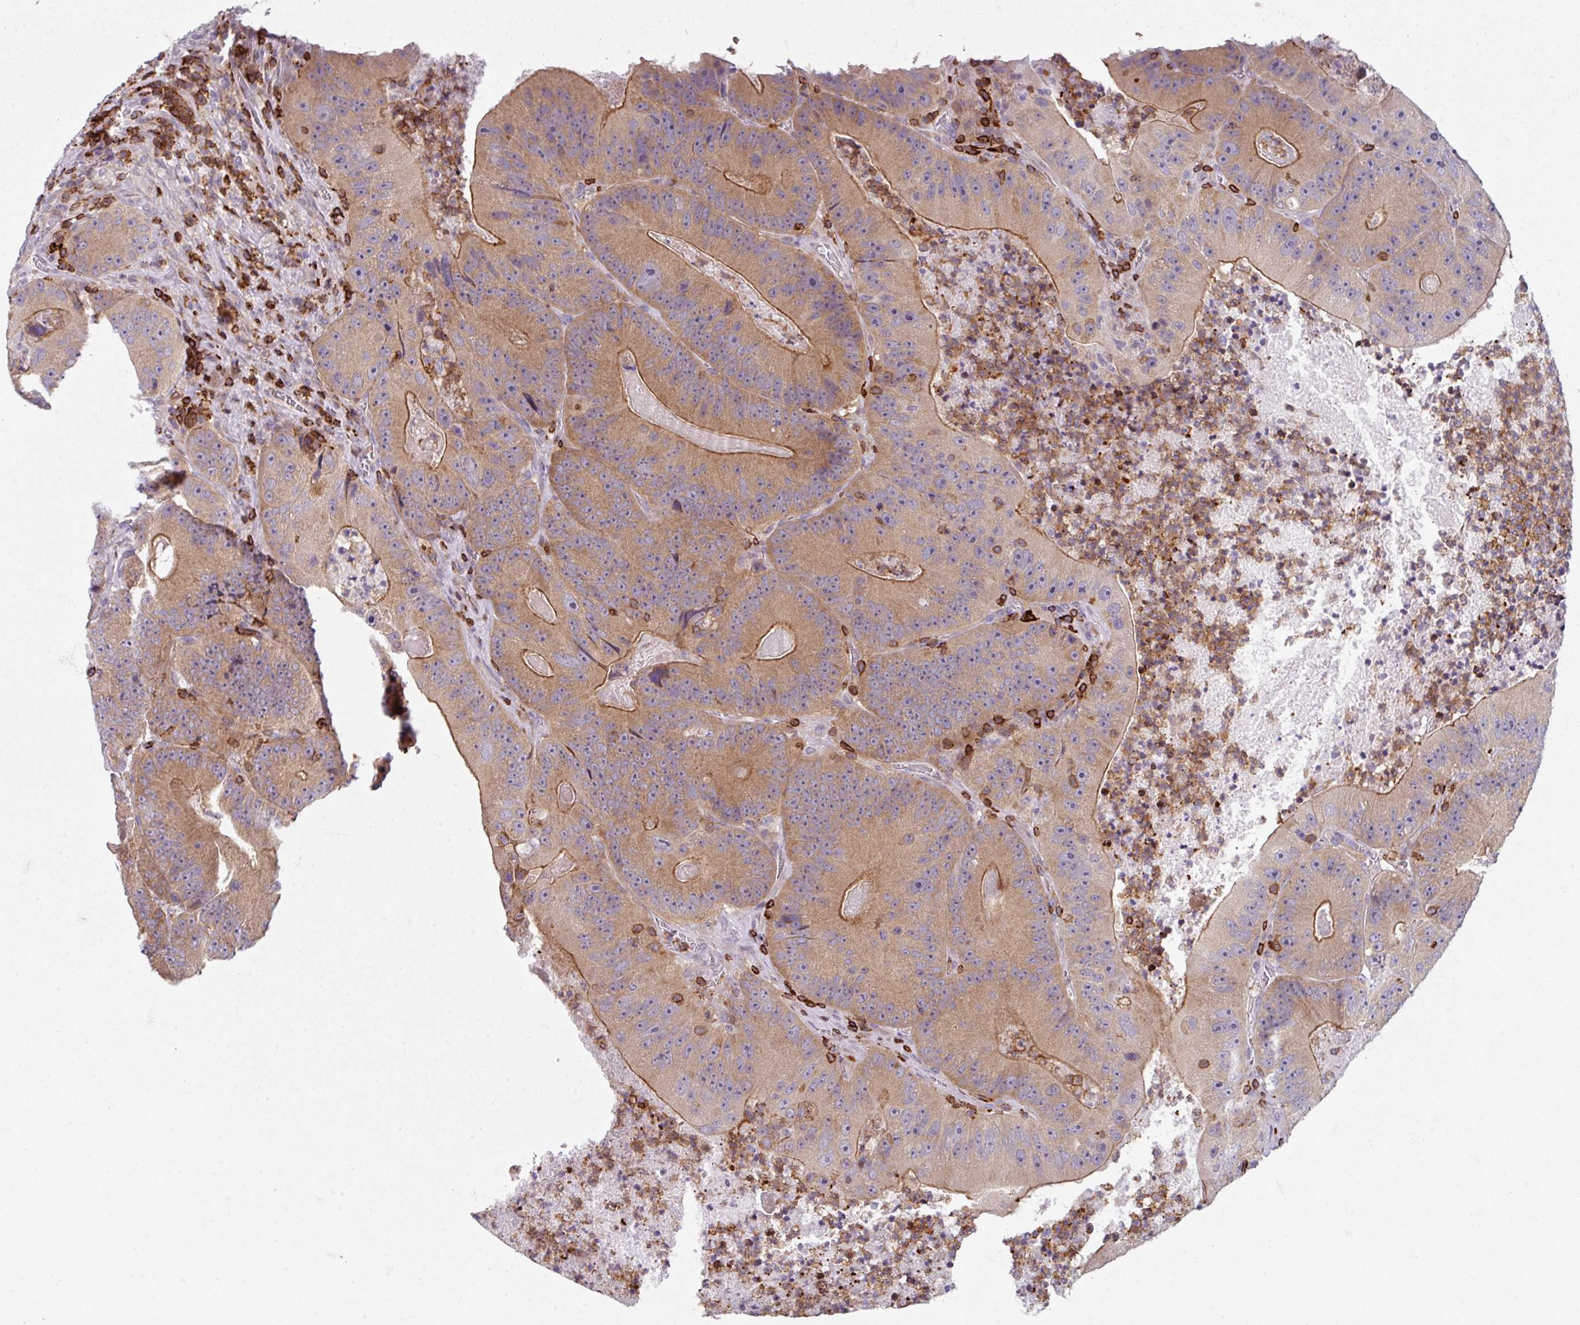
{"staining": {"intensity": "moderate", "quantity": ">75%", "location": "cytoplasmic/membranous"}, "tissue": "colorectal cancer", "cell_type": "Tumor cells", "image_type": "cancer", "snomed": [{"axis": "morphology", "description": "Adenocarcinoma, NOS"}, {"axis": "topography", "description": "Colon"}], "caption": "Immunohistochemistry (IHC) staining of colorectal cancer, which demonstrates medium levels of moderate cytoplasmic/membranous expression in approximately >75% of tumor cells indicating moderate cytoplasmic/membranous protein staining. The staining was performed using DAB (3,3'-diaminobenzidine) (brown) for protein detection and nuclei were counterstained in hematoxylin (blue).", "gene": "NEDD9", "patient": {"sex": "female", "age": 86}}